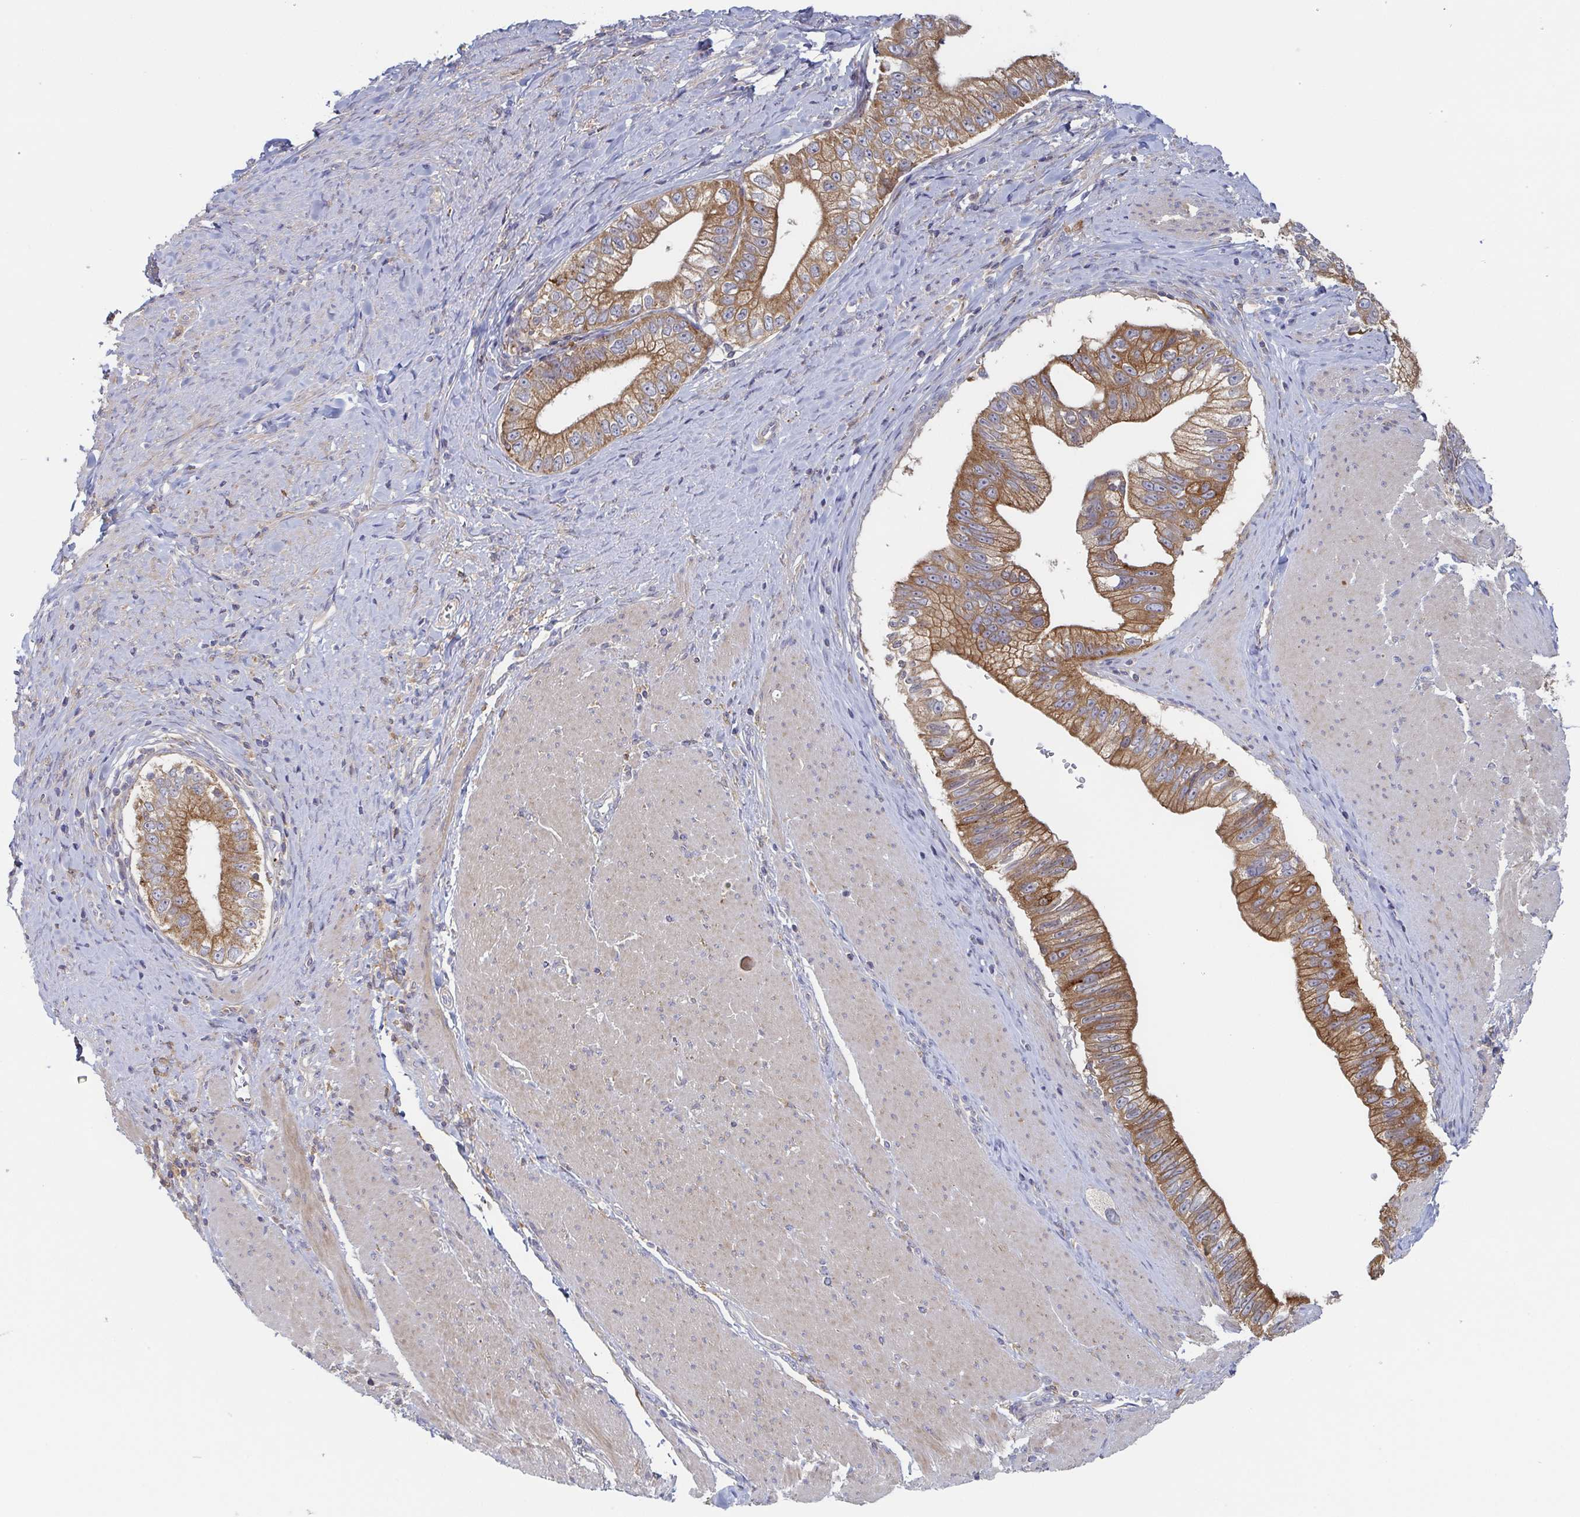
{"staining": {"intensity": "moderate", "quantity": ">75%", "location": "cytoplasmic/membranous"}, "tissue": "pancreatic cancer", "cell_type": "Tumor cells", "image_type": "cancer", "snomed": [{"axis": "morphology", "description": "Adenocarcinoma, NOS"}, {"axis": "topography", "description": "Pancreas"}], "caption": "Human adenocarcinoma (pancreatic) stained with a protein marker displays moderate staining in tumor cells.", "gene": "TUFT1", "patient": {"sex": "male", "age": 70}}